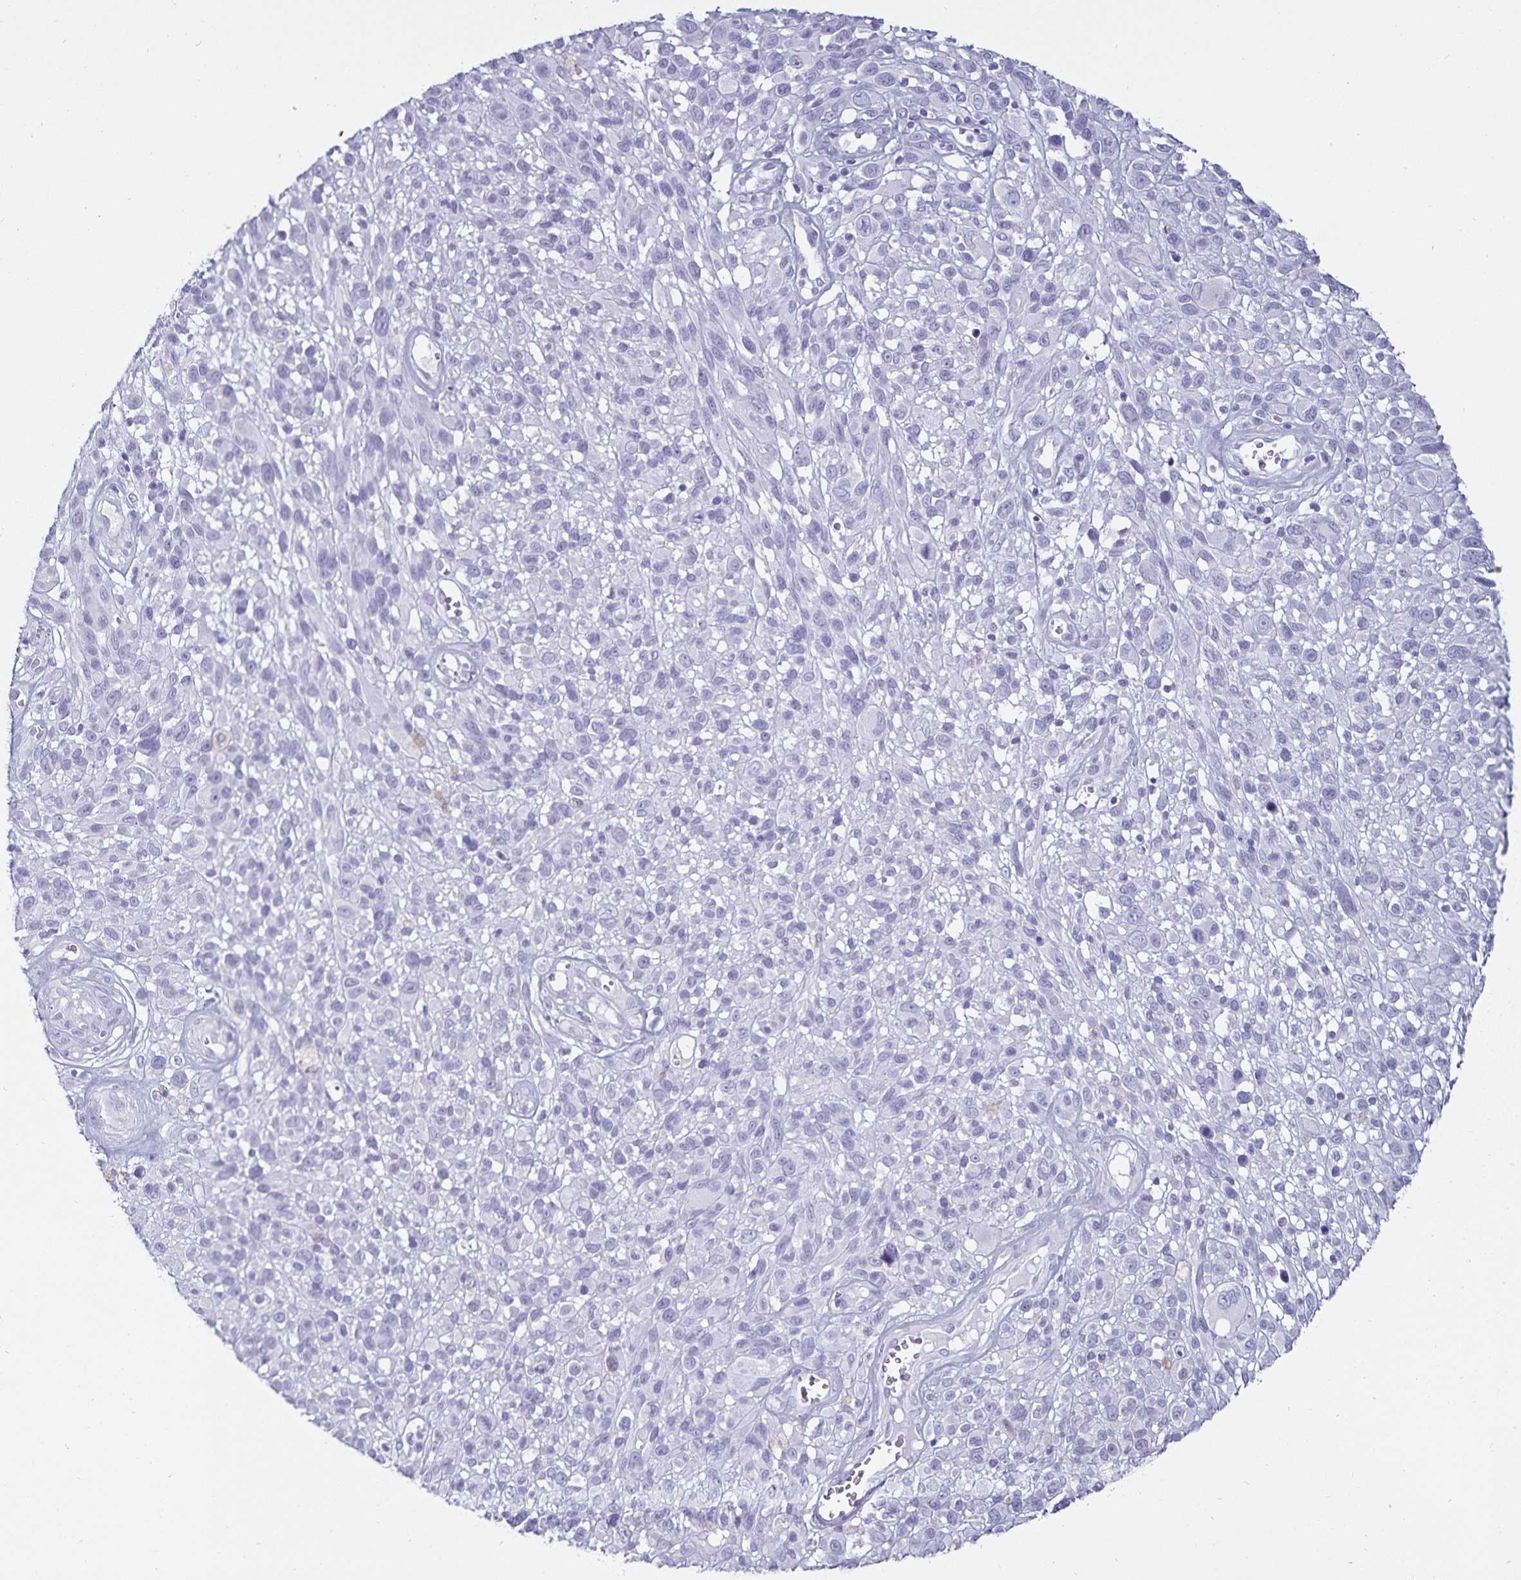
{"staining": {"intensity": "negative", "quantity": "none", "location": "none"}, "tissue": "melanoma", "cell_type": "Tumor cells", "image_type": "cancer", "snomed": [{"axis": "morphology", "description": "Malignant melanoma, NOS"}, {"axis": "topography", "description": "Skin"}], "caption": "Immunohistochemistry histopathology image of neoplastic tissue: melanoma stained with DAB (3,3'-diaminobenzidine) exhibits no significant protein expression in tumor cells.", "gene": "DEFA6", "patient": {"sex": "male", "age": 68}}